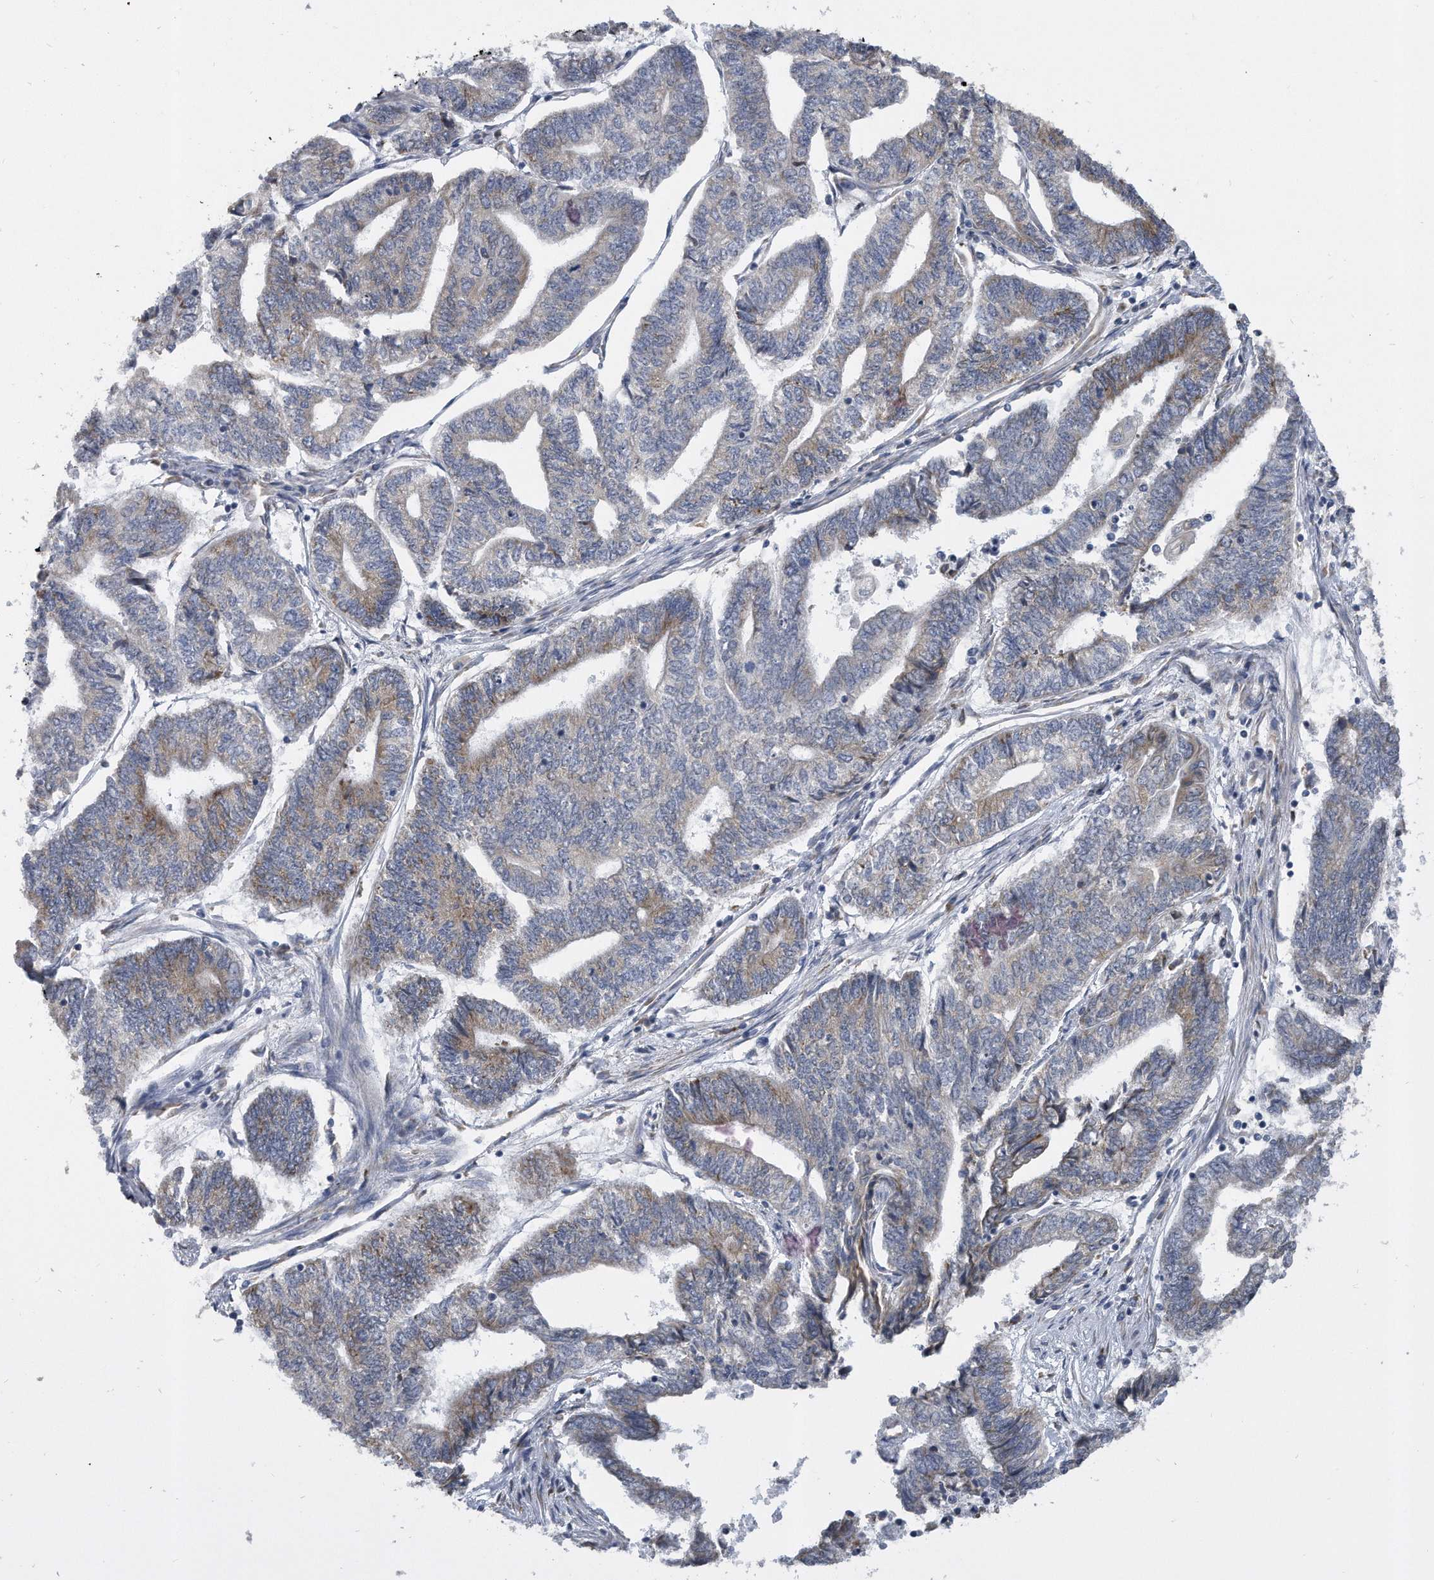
{"staining": {"intensity": "weak", "quantity": "25%-75%", "location": "cytoplasmic/membranous"}, "tissue": "endometrial cancer", "cell_type": "Tumor cells", "image_type": "cancer", "snomed": [{"axis": "morphology", "description": "Adenocarcinoma, NOS"}, {"axis": "topography", "description": "Uterus"}, {"axis": "topography", "description": "Endometrium"}], "caption": "Tumor cells show weak cytoplasmic/membranous positivity in about 25%-75% of cells in endometrial cancer (adenocarcinoma).", "gene": "CCDC47", "patient": {"sex": "female", "age": 70}}